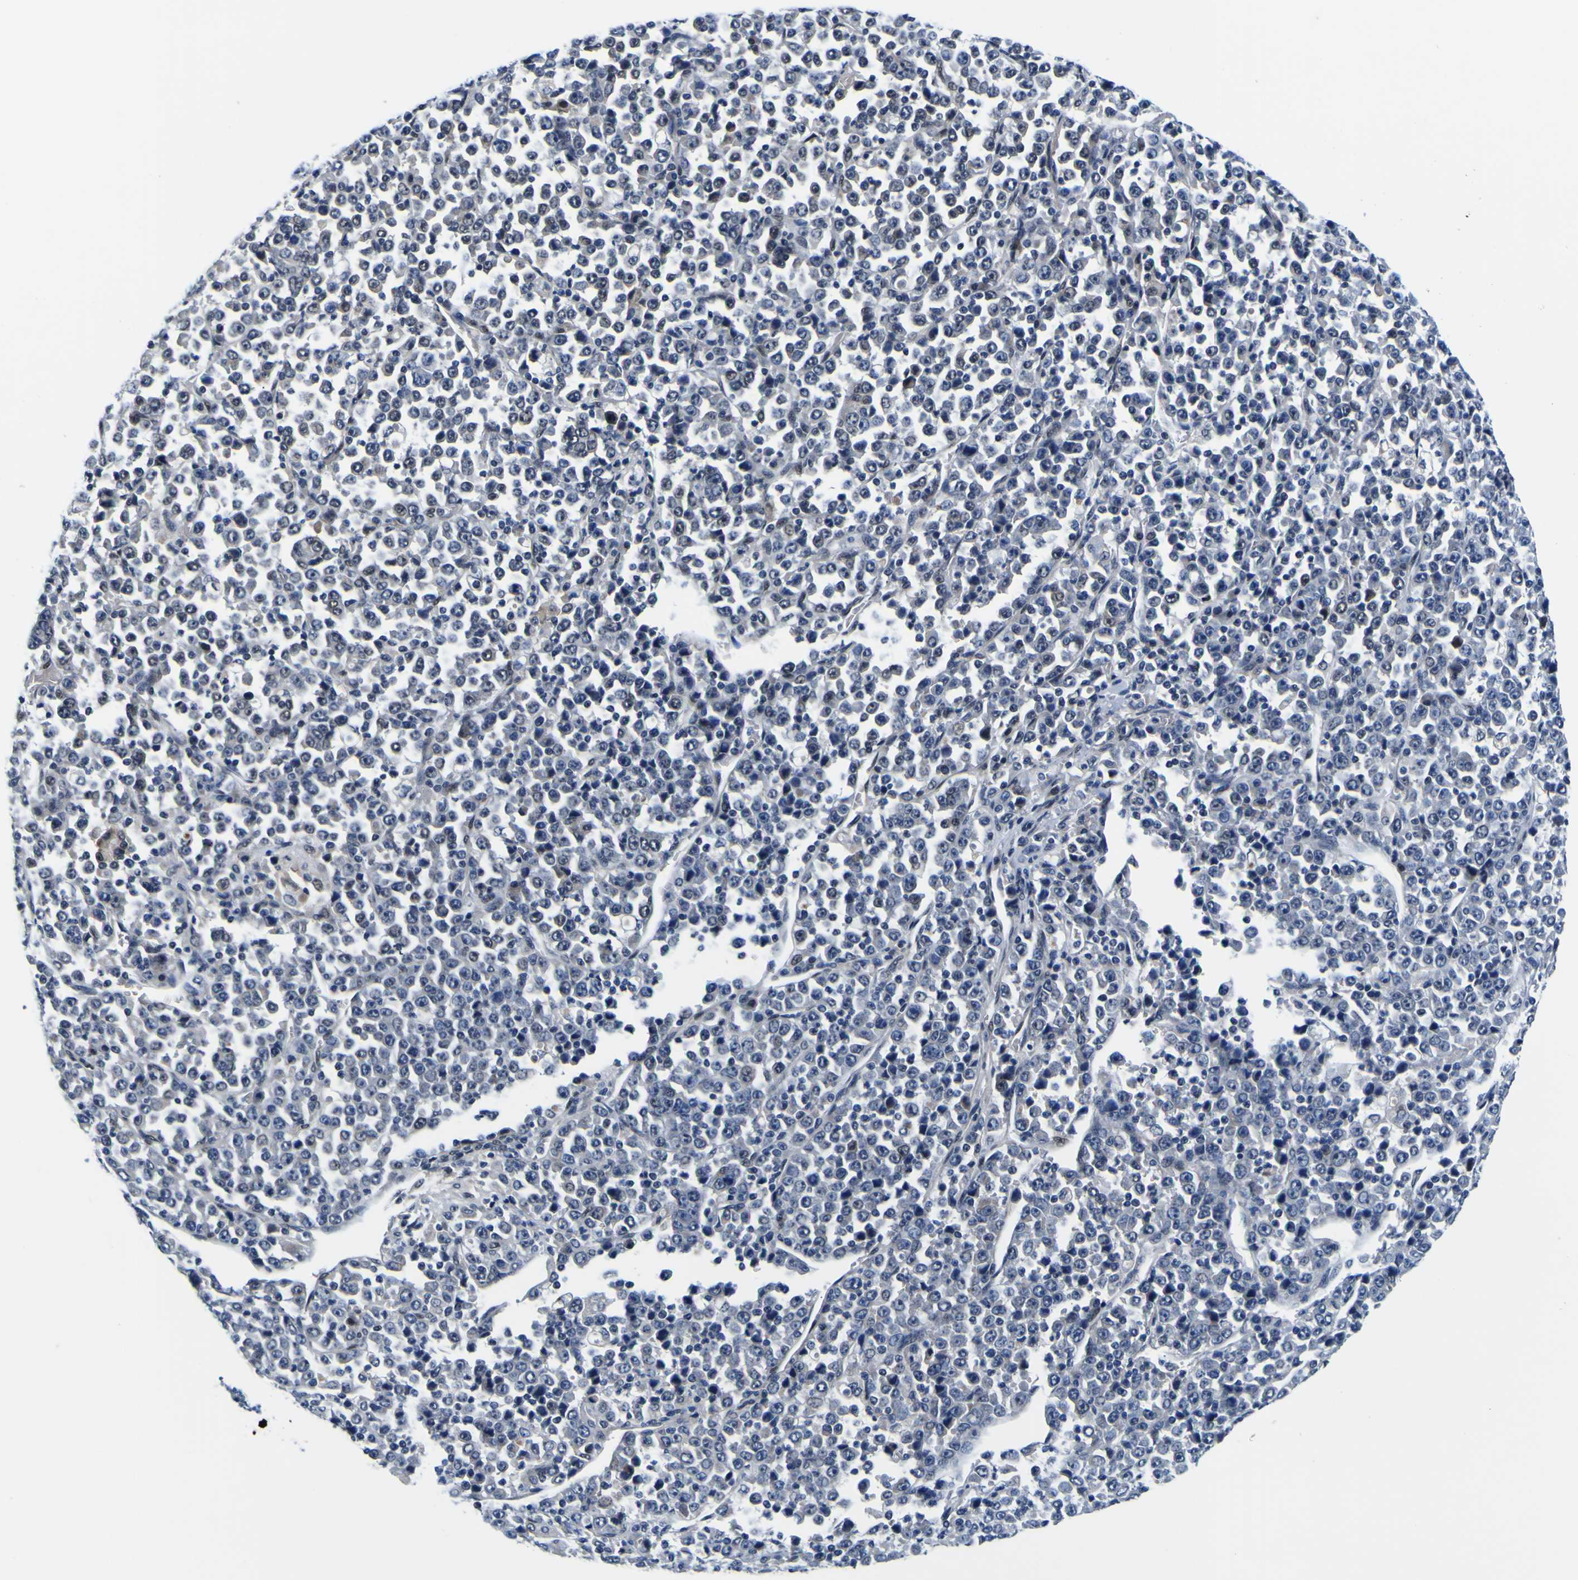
{"staining": {"intensity": "negative", "quantity": "none", "location": "none"}, "tissue": "stomach cancer", "cell_type": "Tumor cells", "image_type": "cancer", "snomed": [{"axis": "morphology", "description": "Normal tissue, NOS"}, {"axis": "morphology", "description": "Adenocarcinoma, NOS"}, {"axis": "topography", "description": "Stomach, upper"}, {"axis": "topography", "description": "Stomach"}], "caption": "The immunohistochemistry image has no significant positivity in tumor cells of stomach cancer (adenocarcinoma) tissue.", "gene": "CUL4B", "patient": {"sex": "male", "age": 59}}